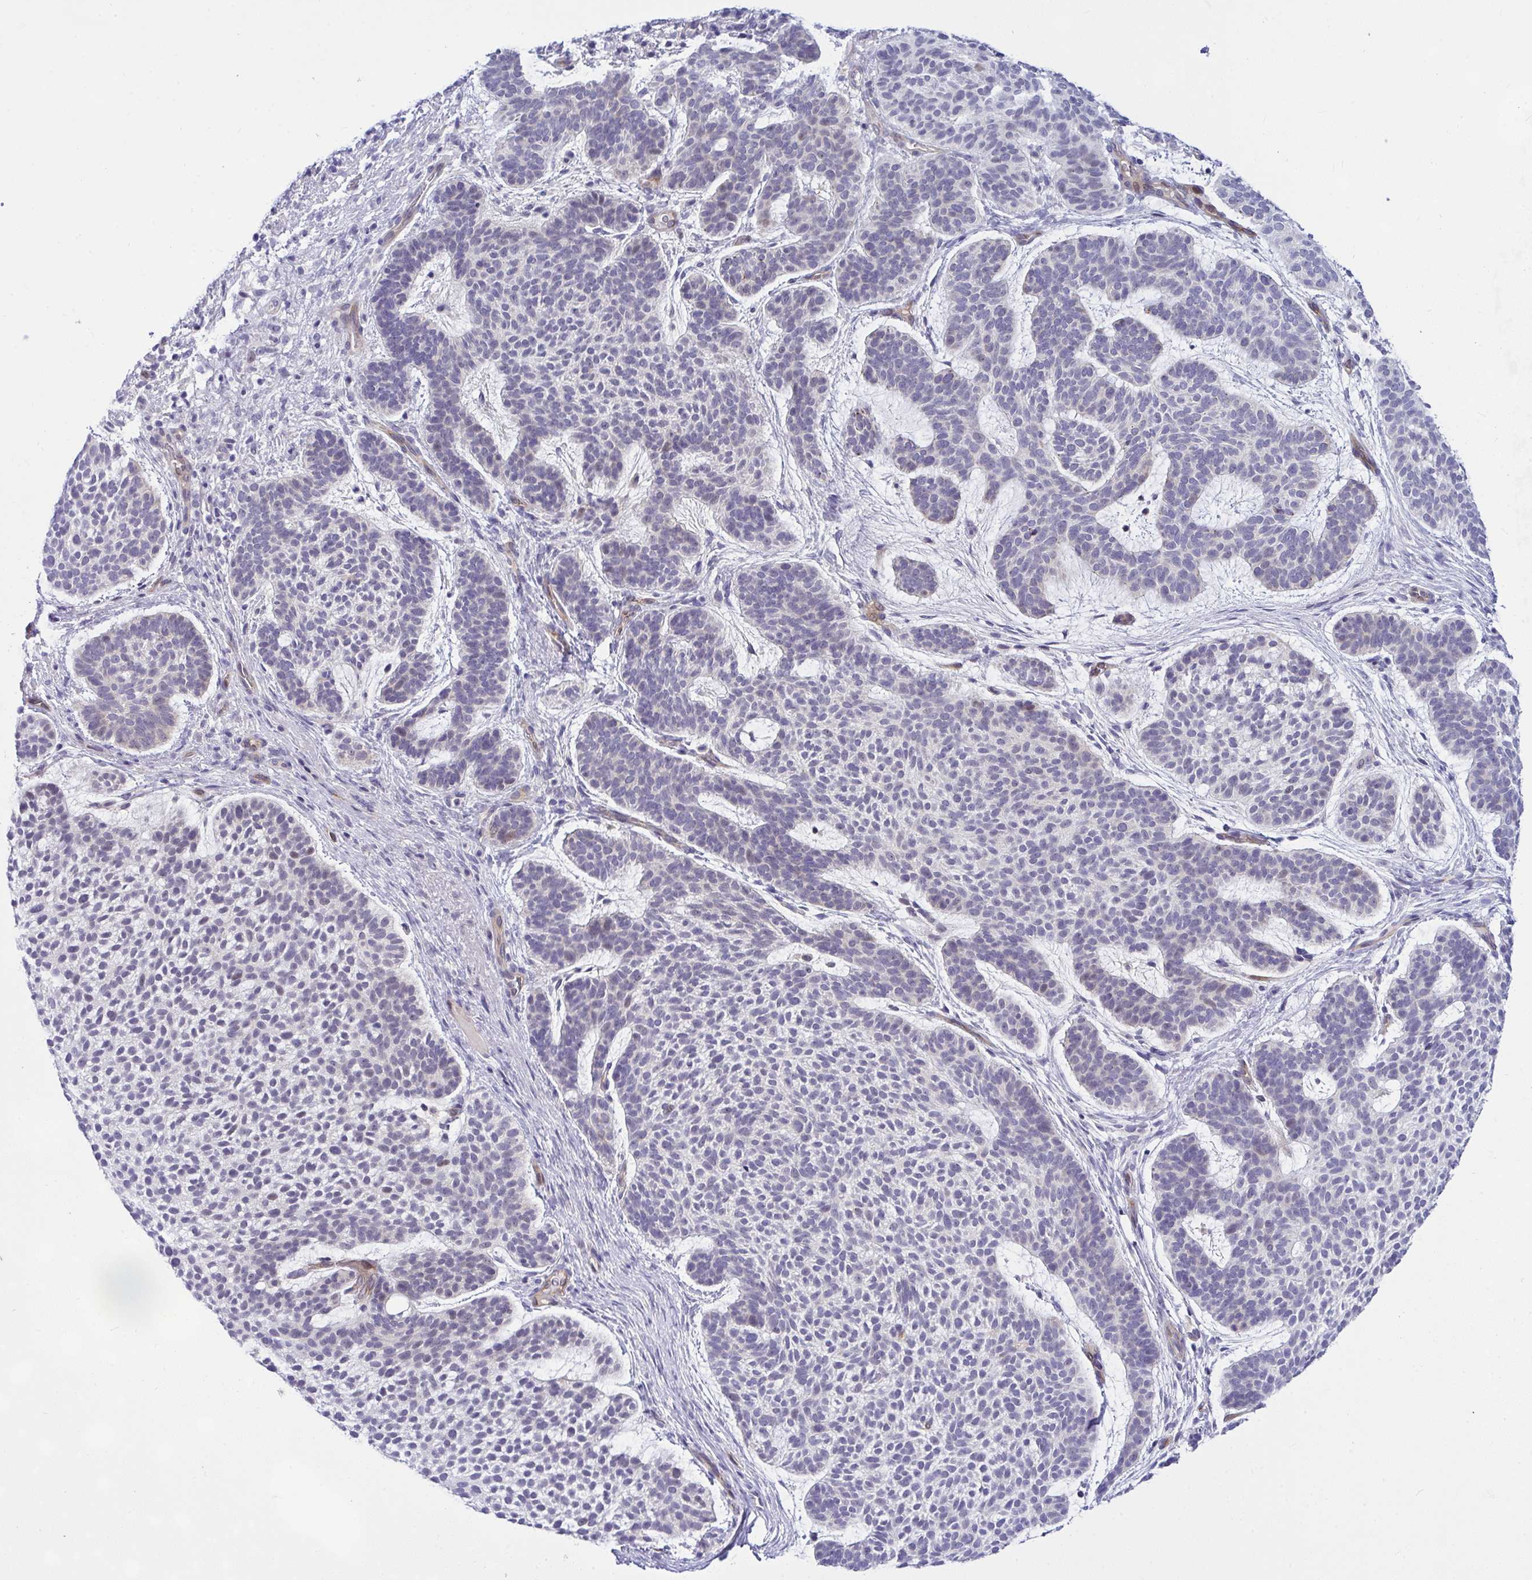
{"staining": {"intensity": "moderate", "quantity": "<25%", "location": "nuclear"}, "tissue": "skin cancer", "cell_type": "Tumor cells", "image_type": "cancer", "snomed": [{"axis": "morphology", "description": "Basal cell carcinoma"}, {"axis": "topography", "description": "Skin"}, {"axis": "topography", "description": "Skin of face"}], "caption": "IHC of basal cell carcinoma (skin) demonstrates low levels of moderate nuclear positivity in approximately <25% of tumor cells.", "gene": "NFXL1", "patient": {"sex": "male", "age": 73}}